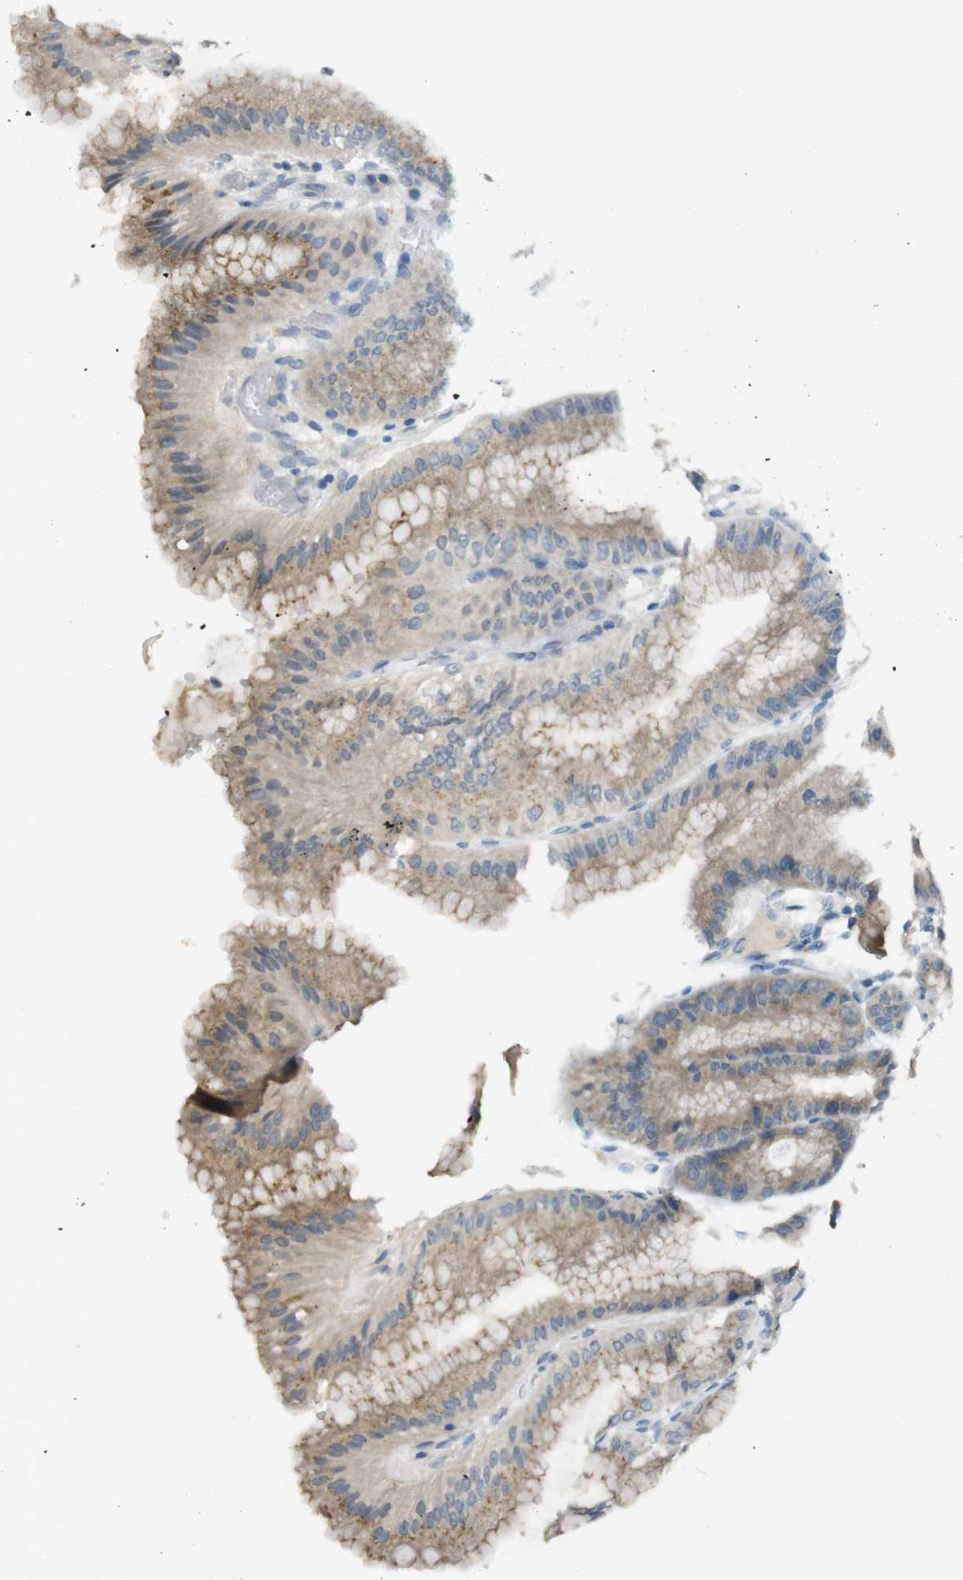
{"staining": {"intensity": "moderate", "quantity": ">75%", "location": "cytoplasmic/membranous"}, "tissue": "stomach", "cell_type": "Glandular cells", "image_type": "normal", "snomed": [{"axis": "morphology", "description": "Normal tissue, NOS"}, {"axis": "topography", "description": "Stomach, lower"}], "caption": "A photomicrograph of human stomach stained for a protein demonstrates moderate cytoplasmic/membranous brown staining in glandular cells. (Brightfield microscopy of DAB IHC at high magnification).", "gene": "UGT8", "patient": {"sex": "male", "age": 71}}